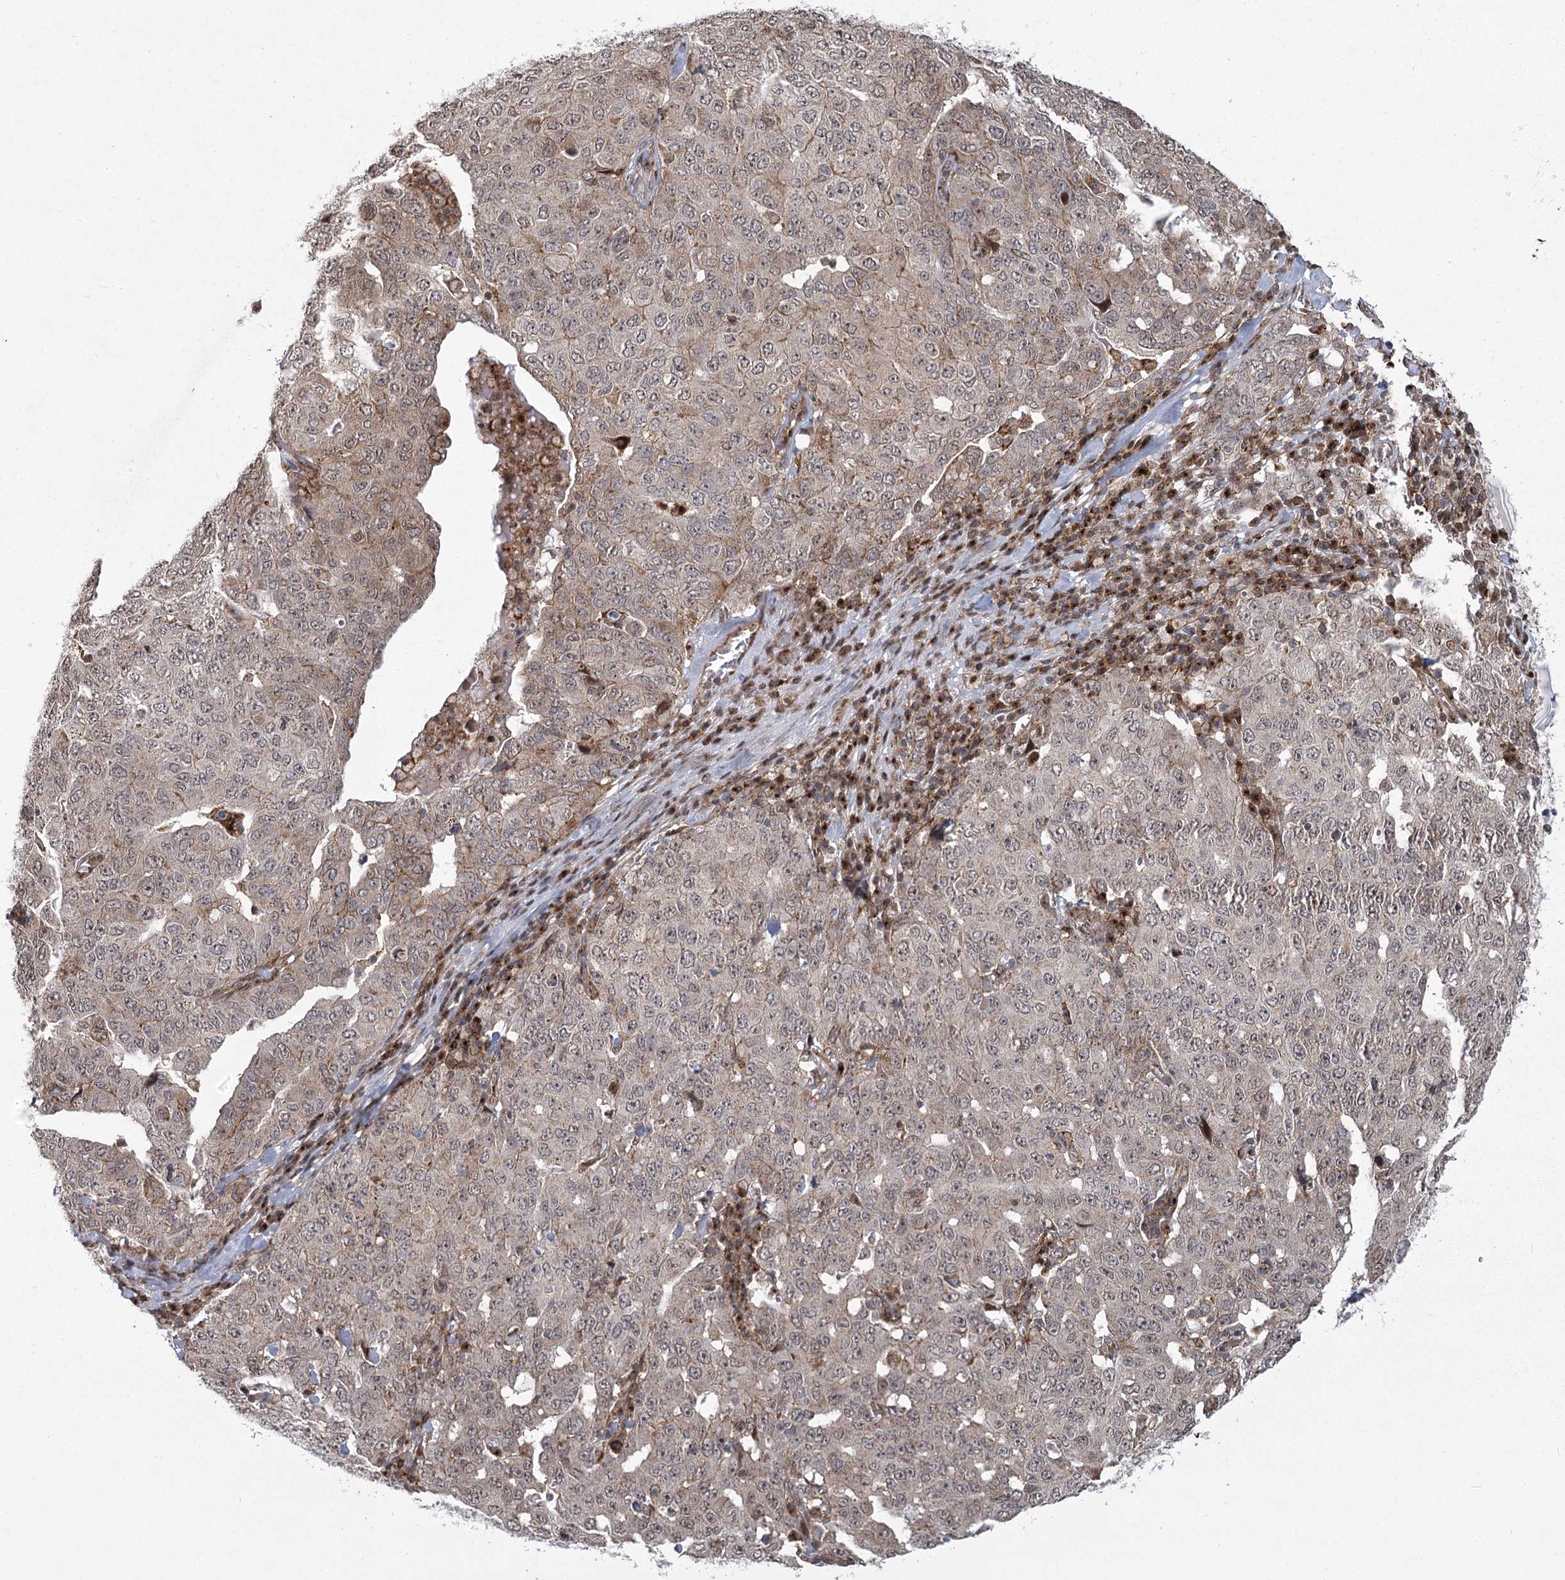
{"staining": {"intensity": "weak", "quantity": "<25%", "location": "nuclear"}, "tissue": "ovarian cancer", "cell_type": "Tumor cells", "image_type": "cancer", "snomed": [{"axis": "morphology", "description": "Carcinoma, endometroid"}, {"axis": "topography", "description": "Ovary"}], "caption": "Image shows no protein positivity in tumor cells of ovarian endometroid carcinoma tissue. (DAB (3,3'-diaminobenzidine) immunohistochemistry with hematoxylin counter stain).", "gene": "PARM1", "patient": {"sex": "female", "age": 62}}